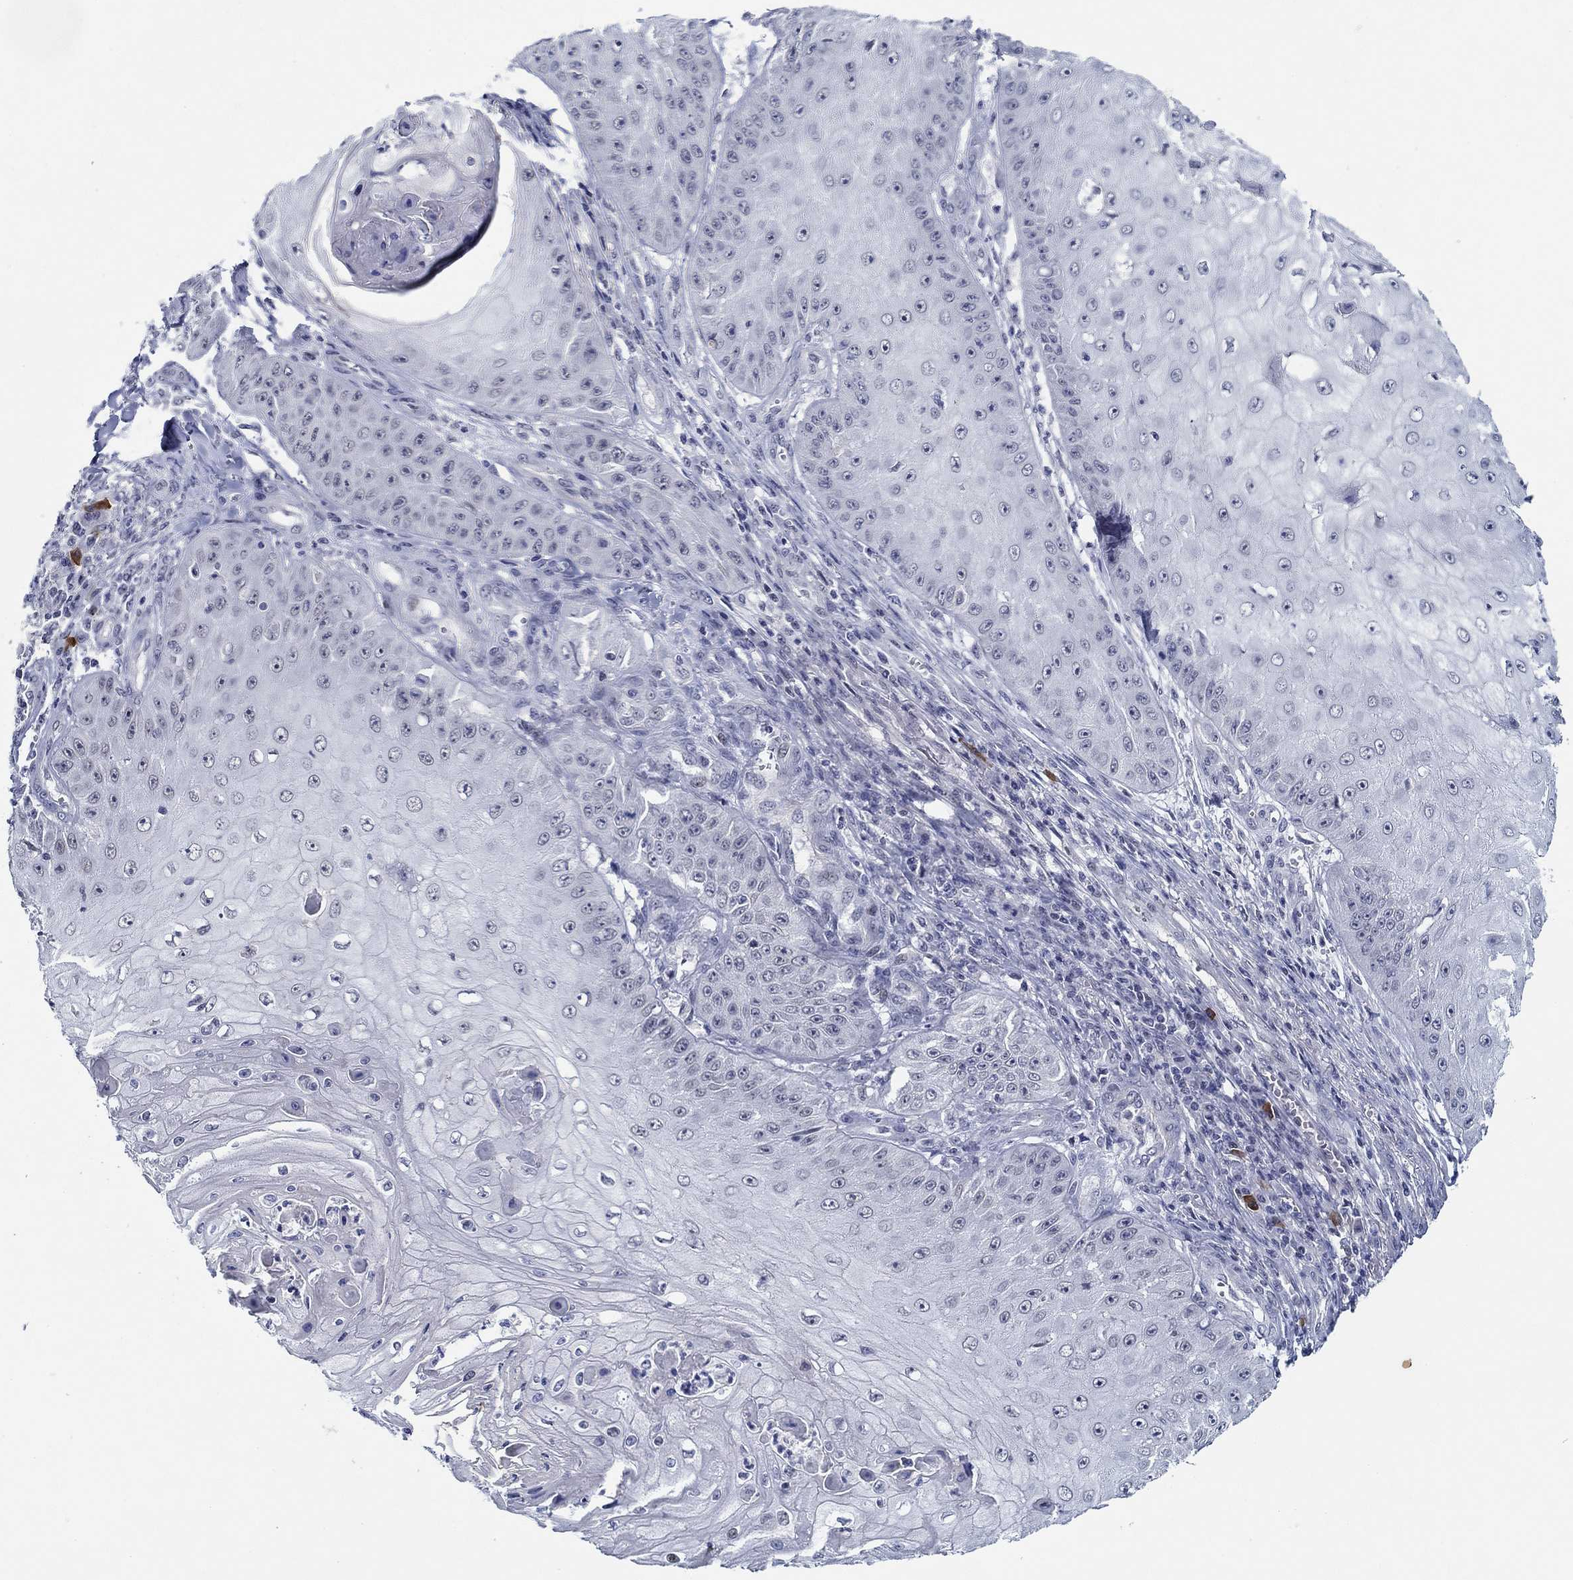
{"staining": {"intensity": "negative", "quantity": "none", "location": "none"}, "tissue": "skin cancer", "cell_type": "Tumor cells", "image_type": "cancer", "snomed": [{"axis": "morphology", "description": "Squamous cell carcinoma, NOS"}, {"axis": "topography", "description": "Skin"}], "caption": "Image shows no significant protein expression in tumor cells of squamous cell carcinoma (skin).", "gene": "SLC34A1", "patient": {"sex": "male", "age": 70}}